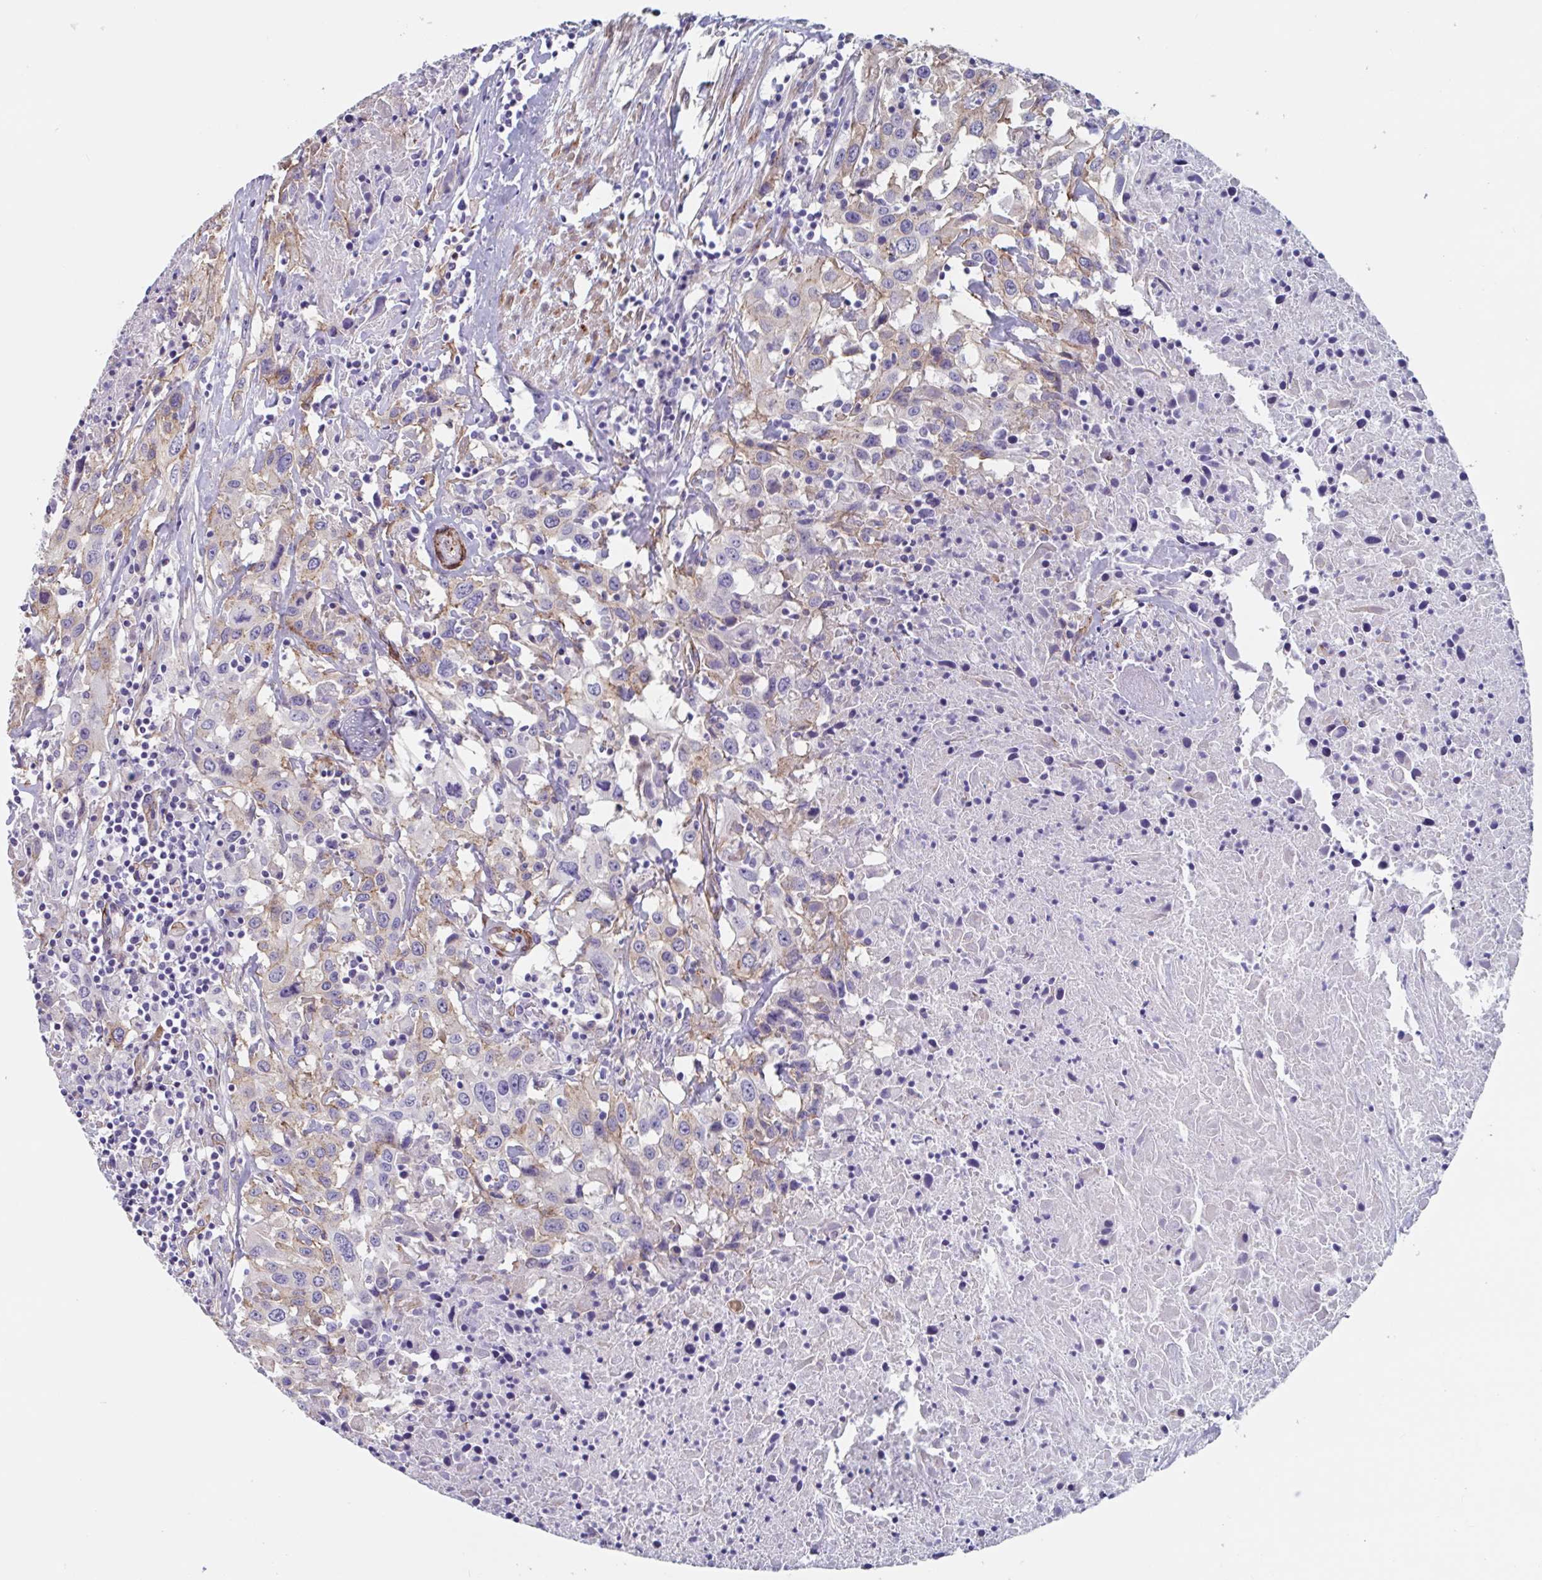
{"staining": {"intensity": "negative", "quantity": "none", "location": "none"}, "tissue": "urothelial cancer", "cell_type": "Tumor cells", "image_type": "cancer", "snomed": [{"axis": "morphology", "description": "Urothelial carcinoma, High grade"}, {"axis": "topography", "description": "Urinary bladder"}], "caption": "DAB immunohistochemical staining of urothelial carcinoma (high-grade) exhibits no significant positivity in tumor cells.", "gene": "CITED4", "patient": {"sex": "male", "age": 61}}